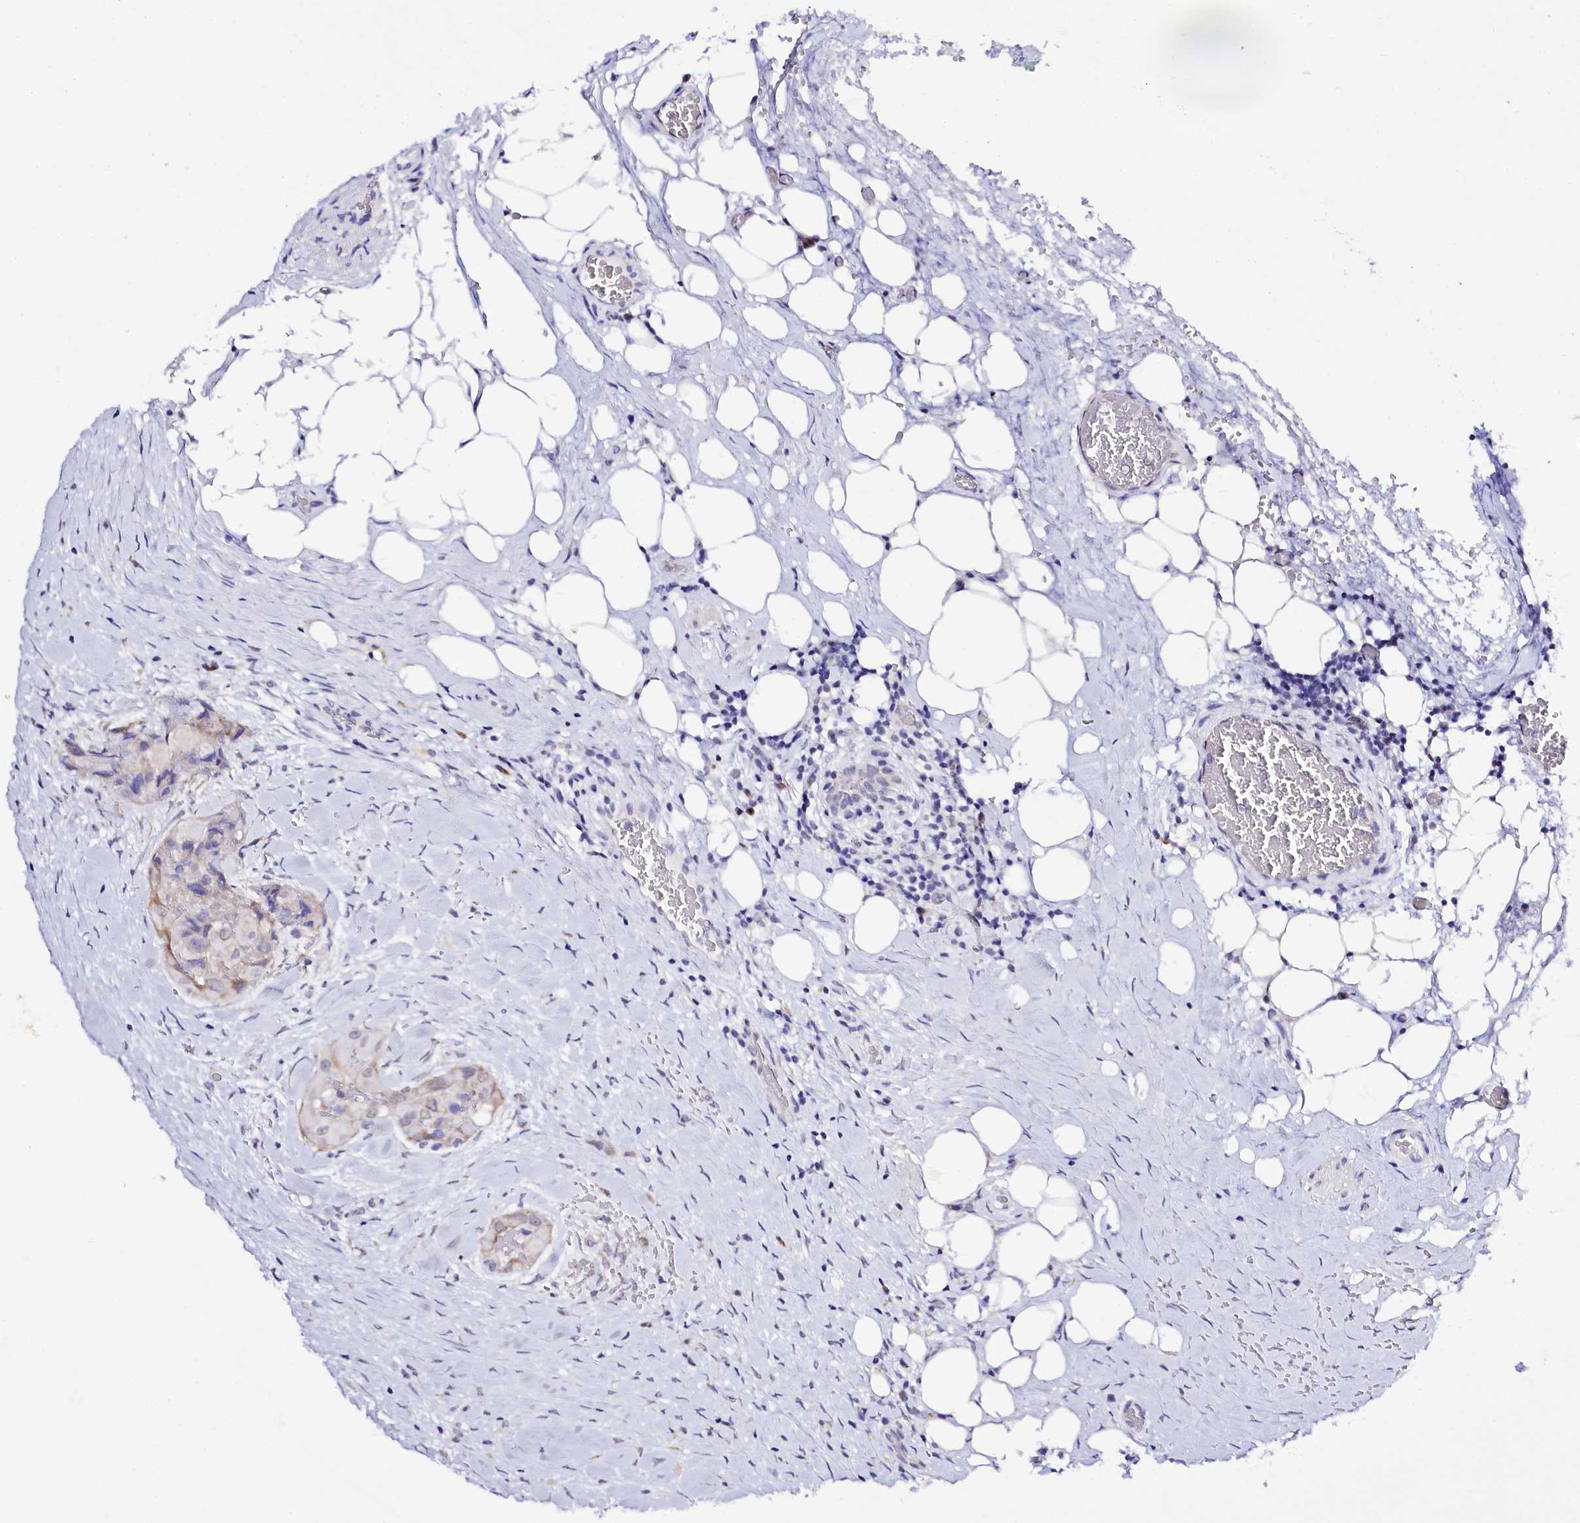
{"staining": {"intensity": "weak", "quantity": "<25%", "location": "cytoplasmic/membranous"}, "tissue": "thyroid cancer", "cell_type": "Tumor cells", "image_type": "cancer", "snomed": [{"axis": "morphology", "description": "Papillary adenocarcinoma, NOS"}, {"axis": "topography", "description": "Thyroid gland"}], "caption": "This is a micrograph of immunohistochemistry staining of papillary adenocarcinoma (thyroid), which shows no staining in tumor cells.", "gene": "SPATS2", "patient": {"sex": "female", "age": 59}}